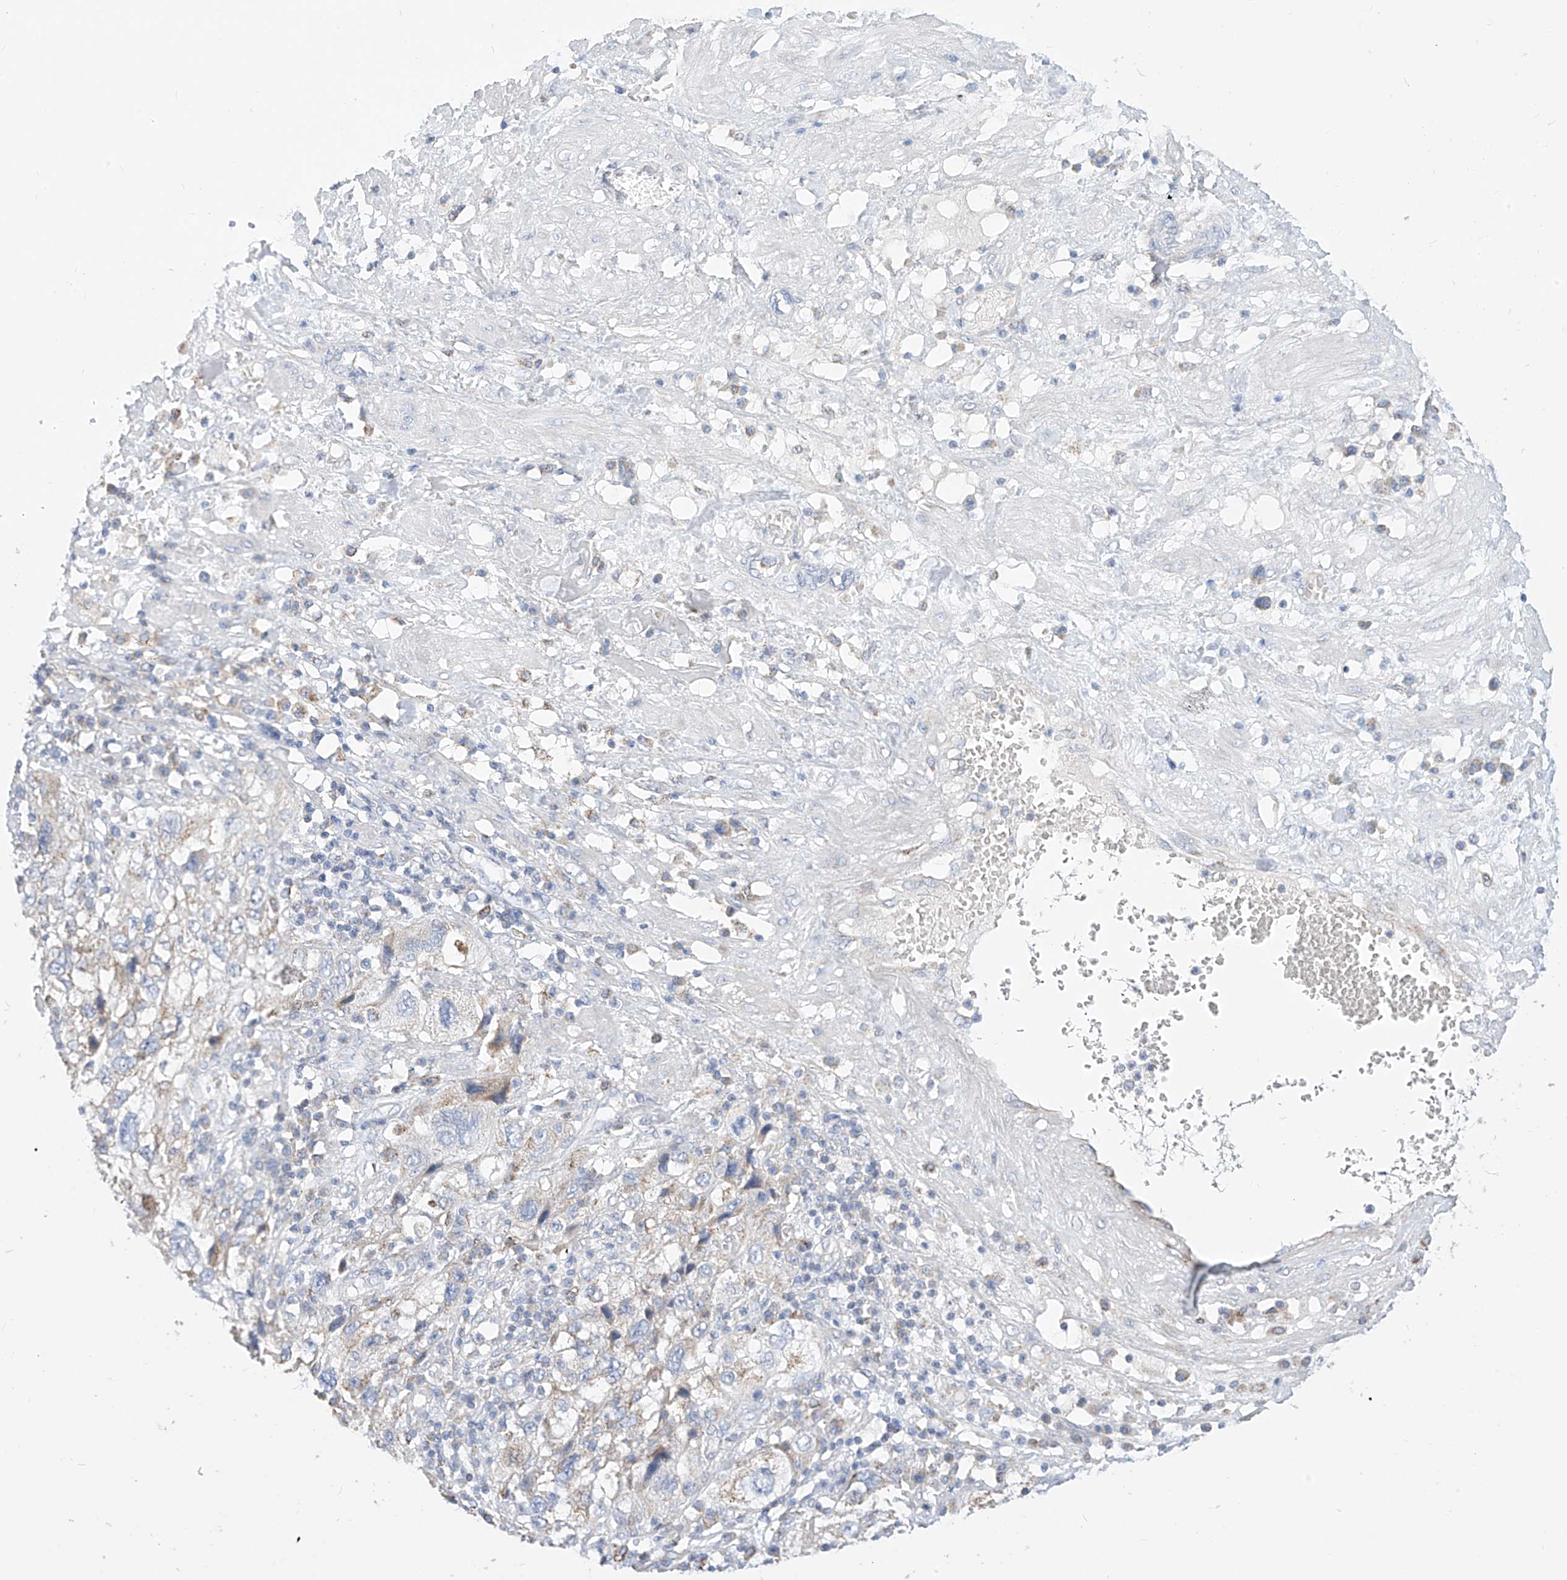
{"staining": {"intensity": "weak", "quantity": "25%-75%", "location": "cytoplasmic/membranous"}, "tissue": "endometrial cancer", "cell_type": "Tumor cells", "image_type": "cancer", "snomed": [{"axis": "morphology", "description": "Adenocarcinoma, NOS"}, {"axis": "topography", "description": "Endometrium"}], "caption": "IHC (DAB (3,3'-diaminobenzidine)) staining of human endometrial cancer shows weak cytoplasmic/membranous protein expression in about 25%-75% of tumor cells.", "gene": "RASA2", "patient": {"sex": "female", "age": 49}}